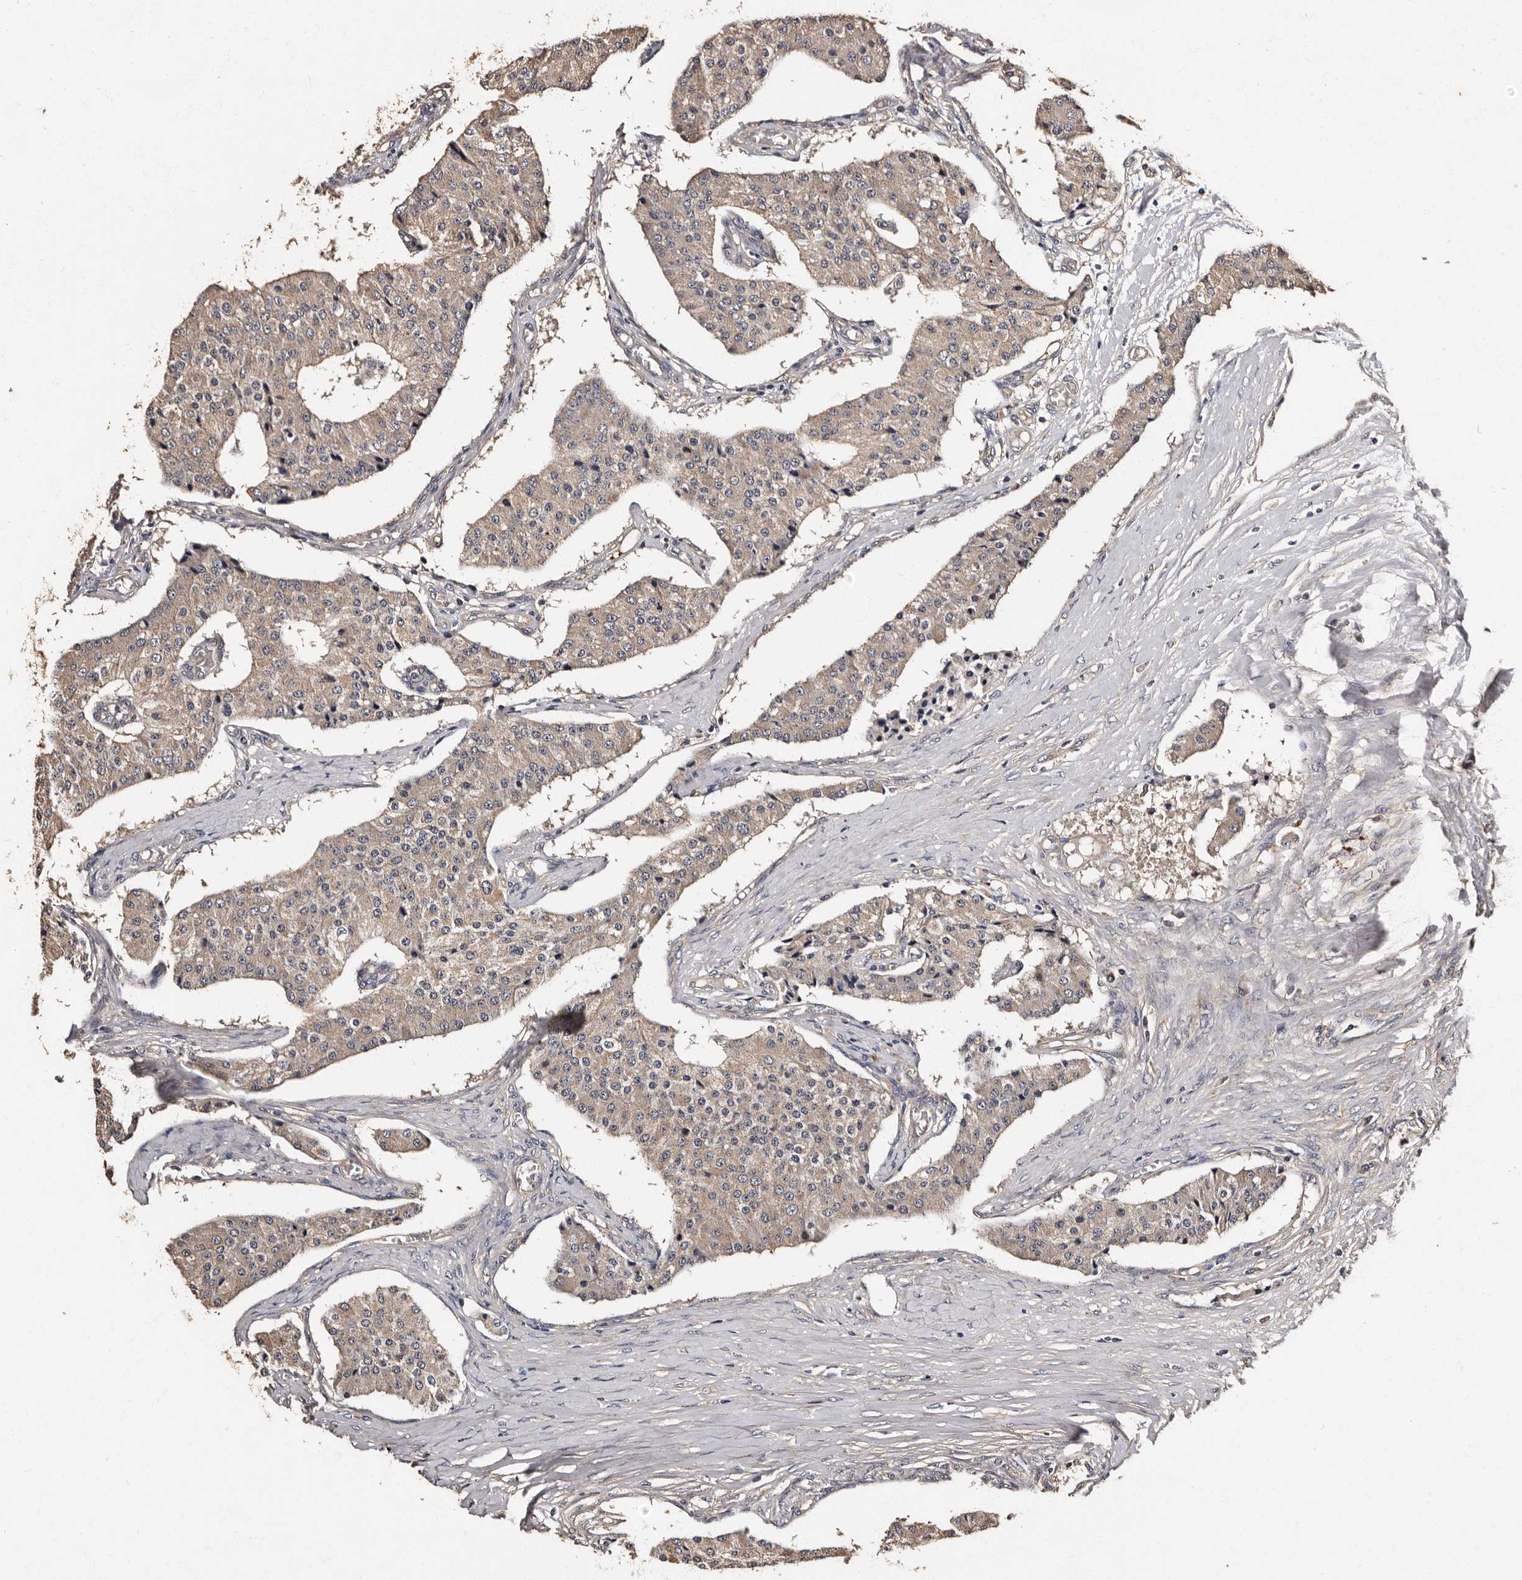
{"staining": {"intensity": "weak", "quantity": "25%-75%", "location": "cytoplasmic/membranous"}, "tissue": "carcinoid", "cell_type": "Tumor cells", "image_type": "cancer", "snomed": [{"axis": "morphology", "description": "Carcinoid, malignant, NOS"}, {"axis": "topography", "description": "Colon"}], "caption": "Protein staining of carcinoid tissue displays weak cytoplasmic/membranous expression in approximately 25%-75% of tumor cells.", "gene": "ADCK5", "patient": {"sex": "female", "age": 52}}